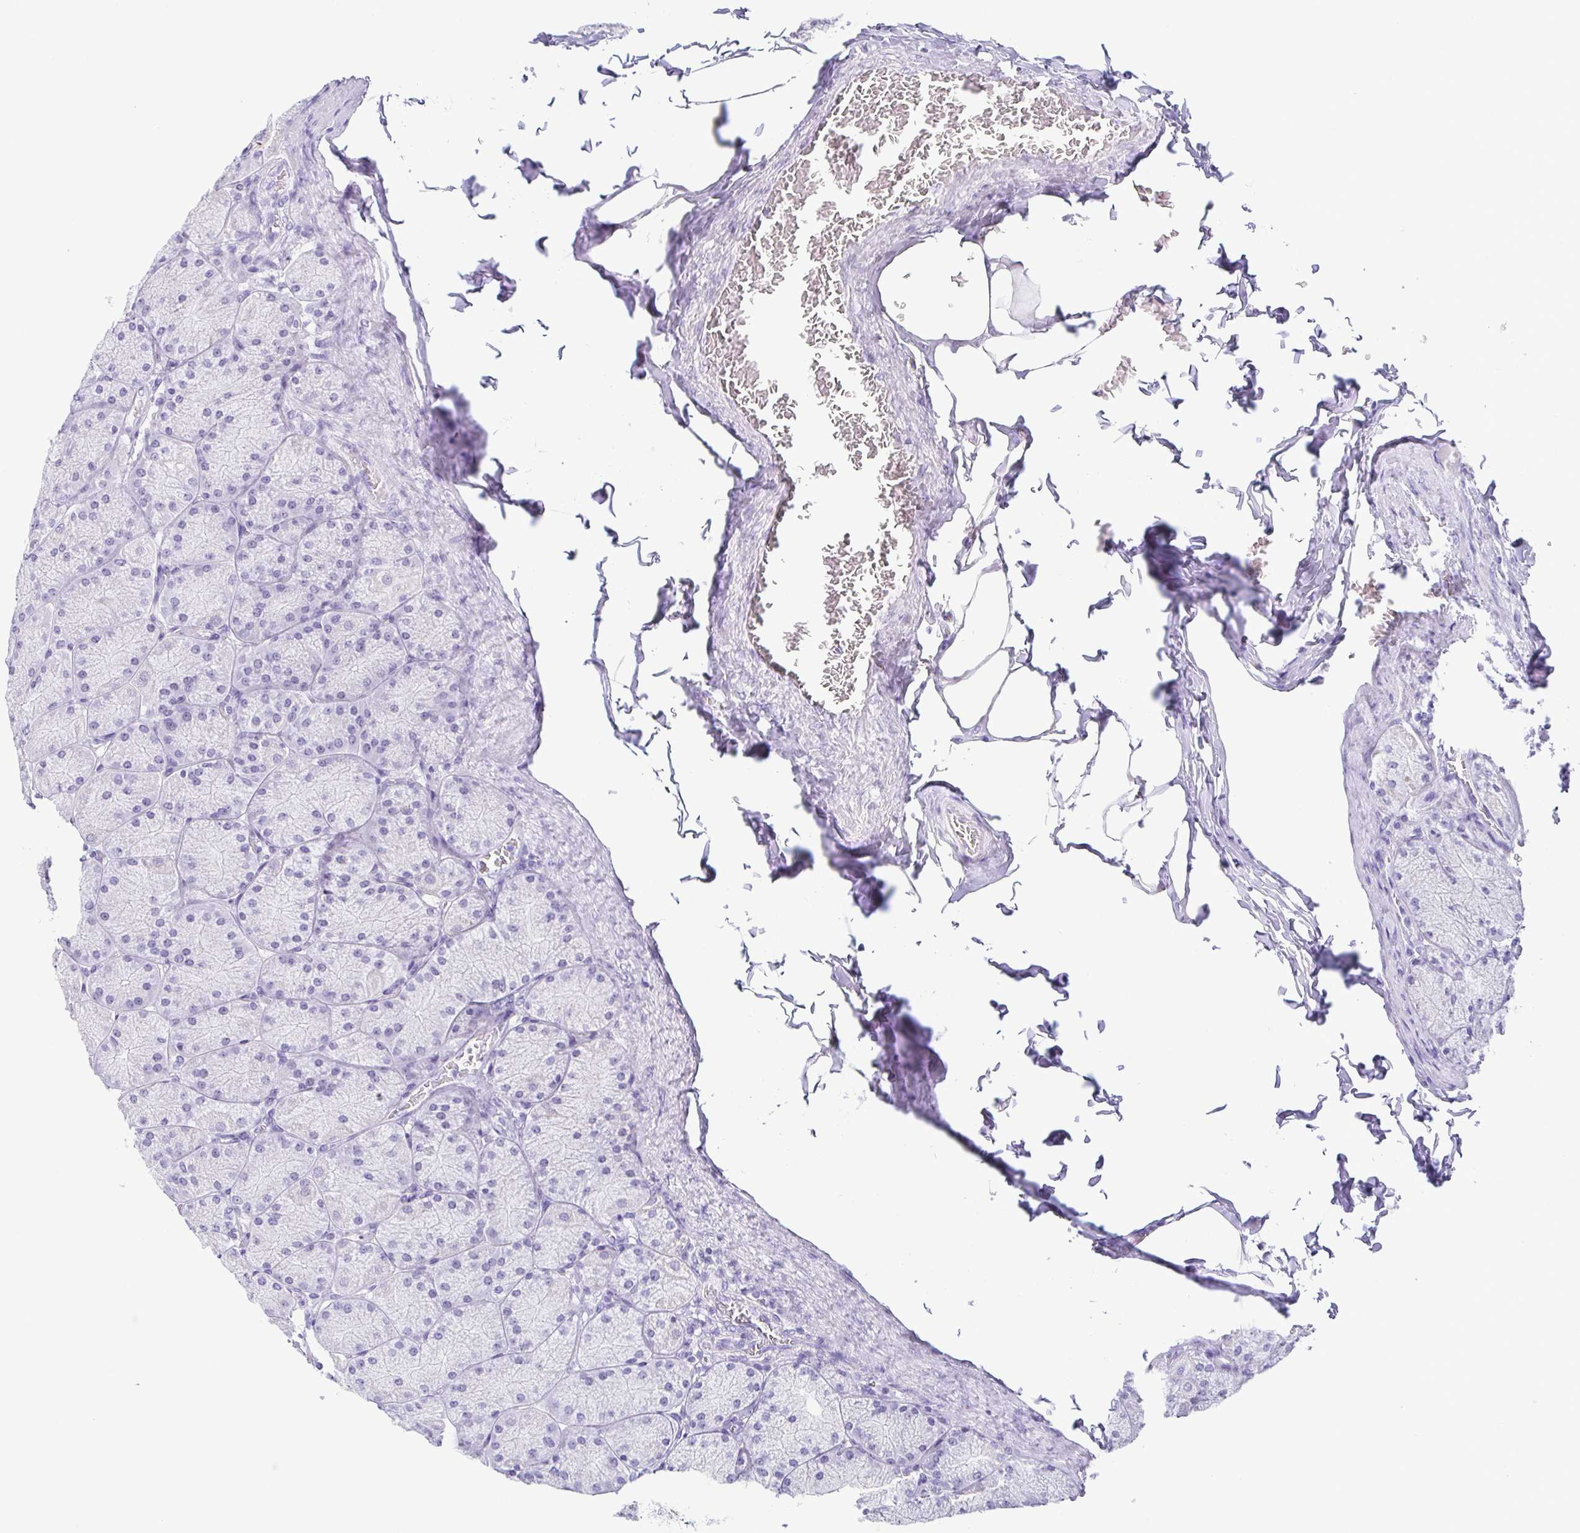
{"staining": {"intensity": "negative", "quantity": "none", "location": "none"}, "tissue": "stomach", "cell_type": "Glandular cells", "image_type": "normal", "snomed": [{"axis": "morphology", "description": "Normal tissue, NOS"}, {"axis": "topography", "description": "Stomach, upper"}], "caption": "There is no significant expression in glandular cells of stomach. Brightfield microscopy of immunohistochemistry (IHC) stained with DAB (brown) and hematoxylin (blue), captured at high magnification.", "gene": "ESX1", "patient": {"sex": "female", "age": 56}}